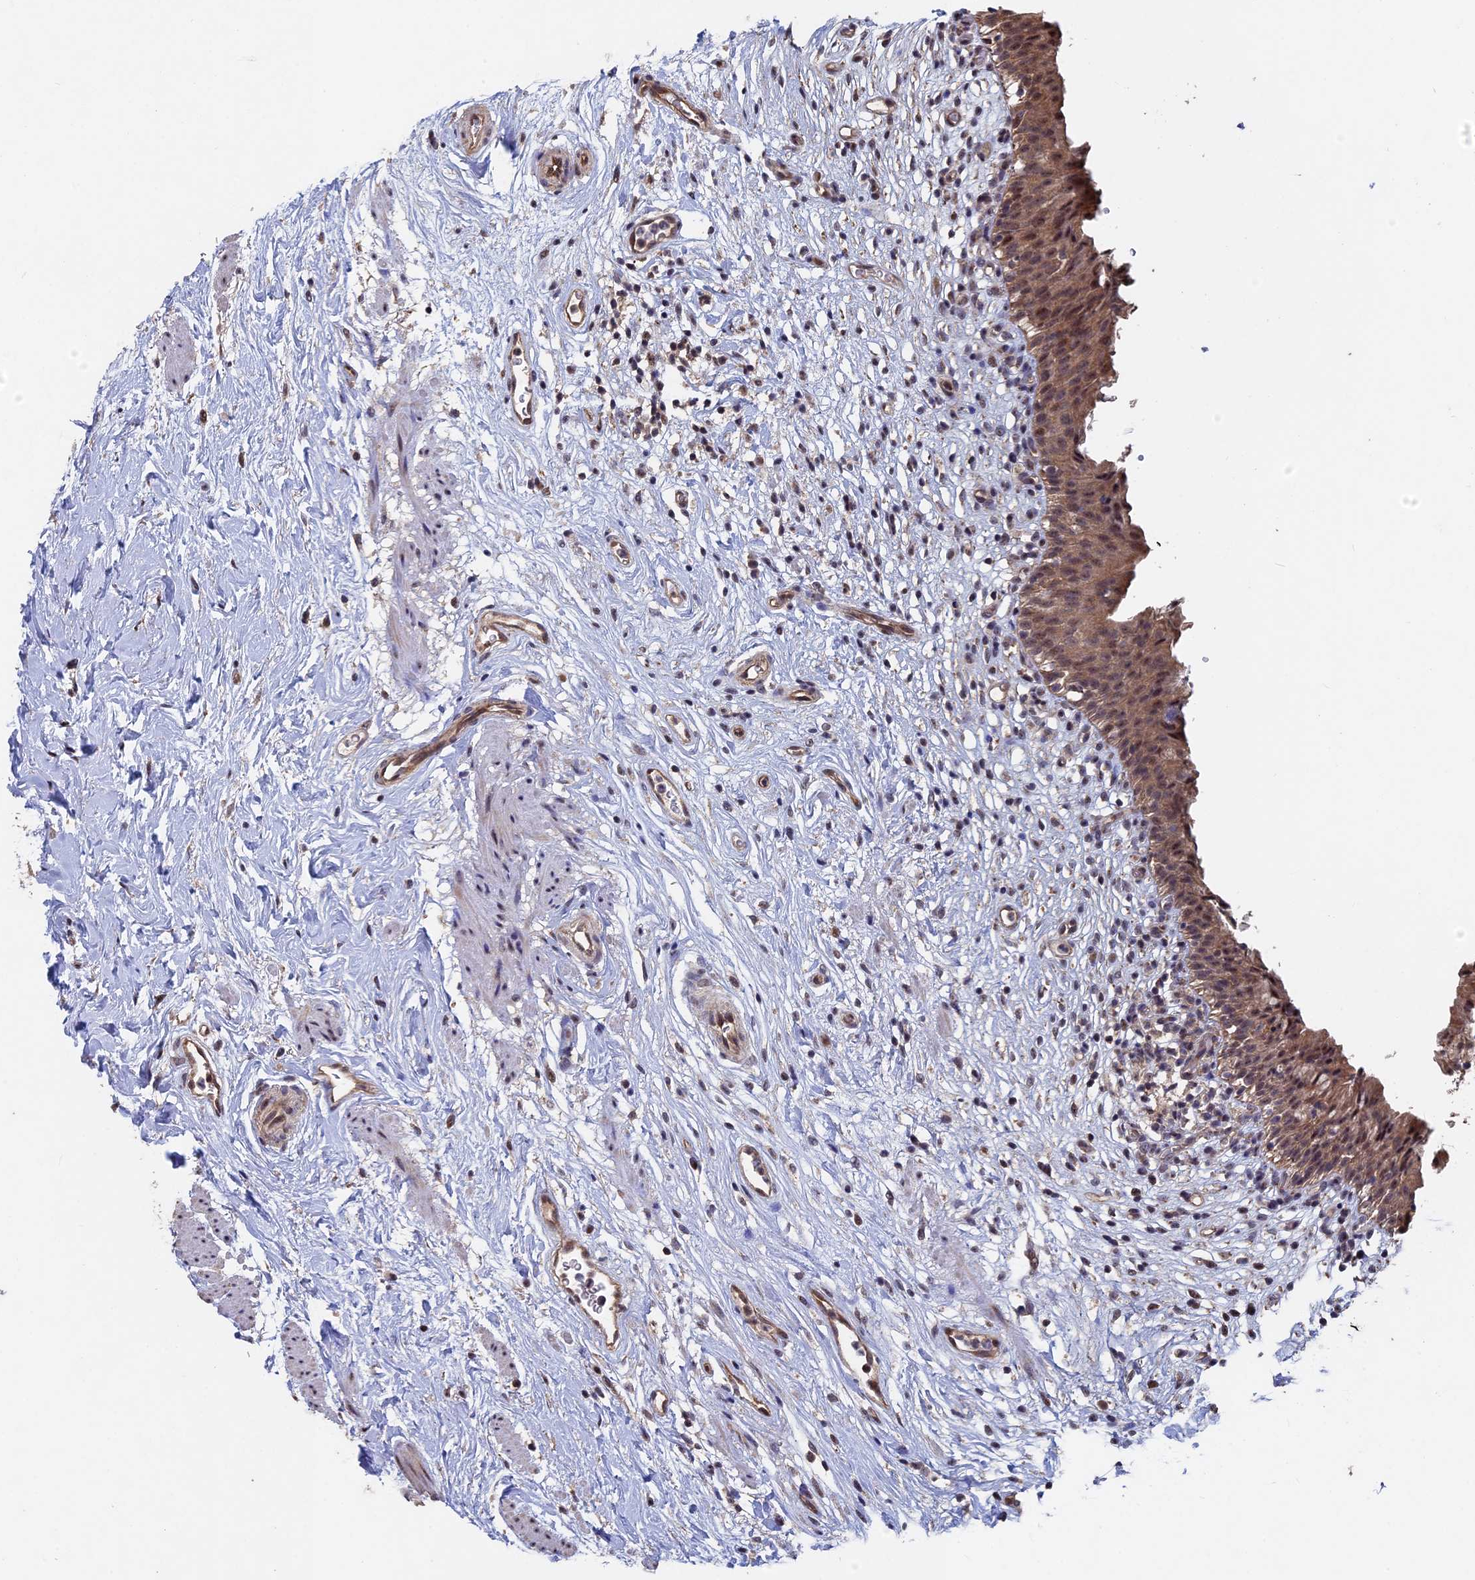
{"staining": {"intensity": "moderate", "quantity": ">75%", "location": "cytoplasmic/membranous,nuclear"}, "tissue": "urinary bladder", "cell_type": "Urothelial cells", "image_type": "normal", "snomed": [{"axis": "morphology", "description": "Normal tissue, NOS"}, {"axis": "morphology", "description": "Inflammation, NOS"}, {"axis": "topography", "description": "Urinary bladder"}], "caption": "Immunohistochemical staining of benign urinary bladder exhibits moderate cytoplasmic/membranous,nuclear protein positivity in about >75% of urothelial cells.", "gene": "KIAA1328", "patient": {"sex": "male", "age": 63}}